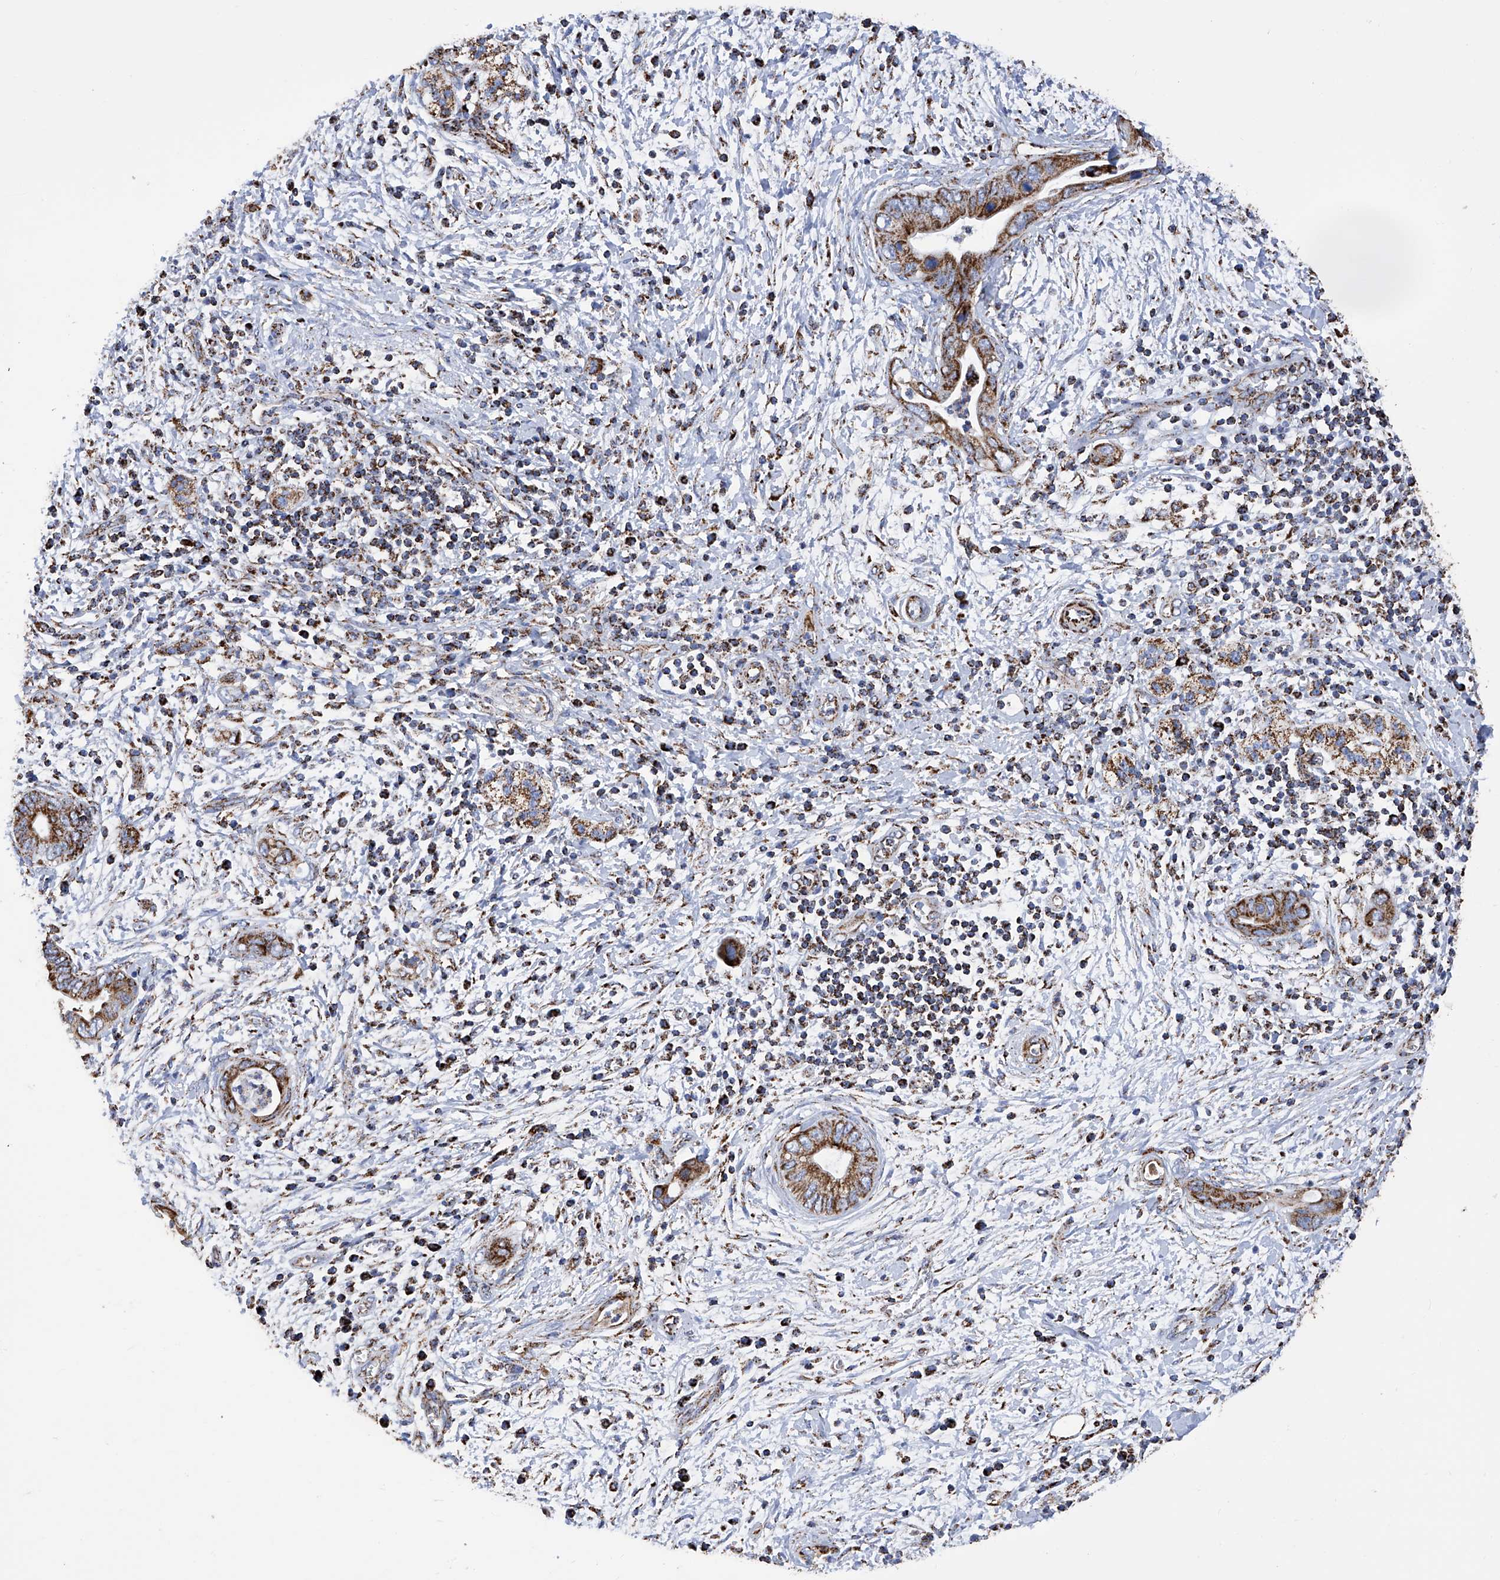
{"staining": {"intensity": "strong", "quantity": ">75%", "location": "cytoplasmic/membranous"}, "tissue": "pancreatic cancer", "cell_type": "Tumor cells", "image_type": "cancer", "snomed": [{"axis": "morphology", "description": "Adenocarcinoma, NOS"}, {"axis": "topography", "description": "Pancreas"}], "caption": "A brown stain shows strong cytoplasmic/membranous positivity of a protein in human pancreatic cancer (adenocarcinoma) tumor cells.", "gene": "ATP5PF", "patient": {"sex": "male", "age": 75}}